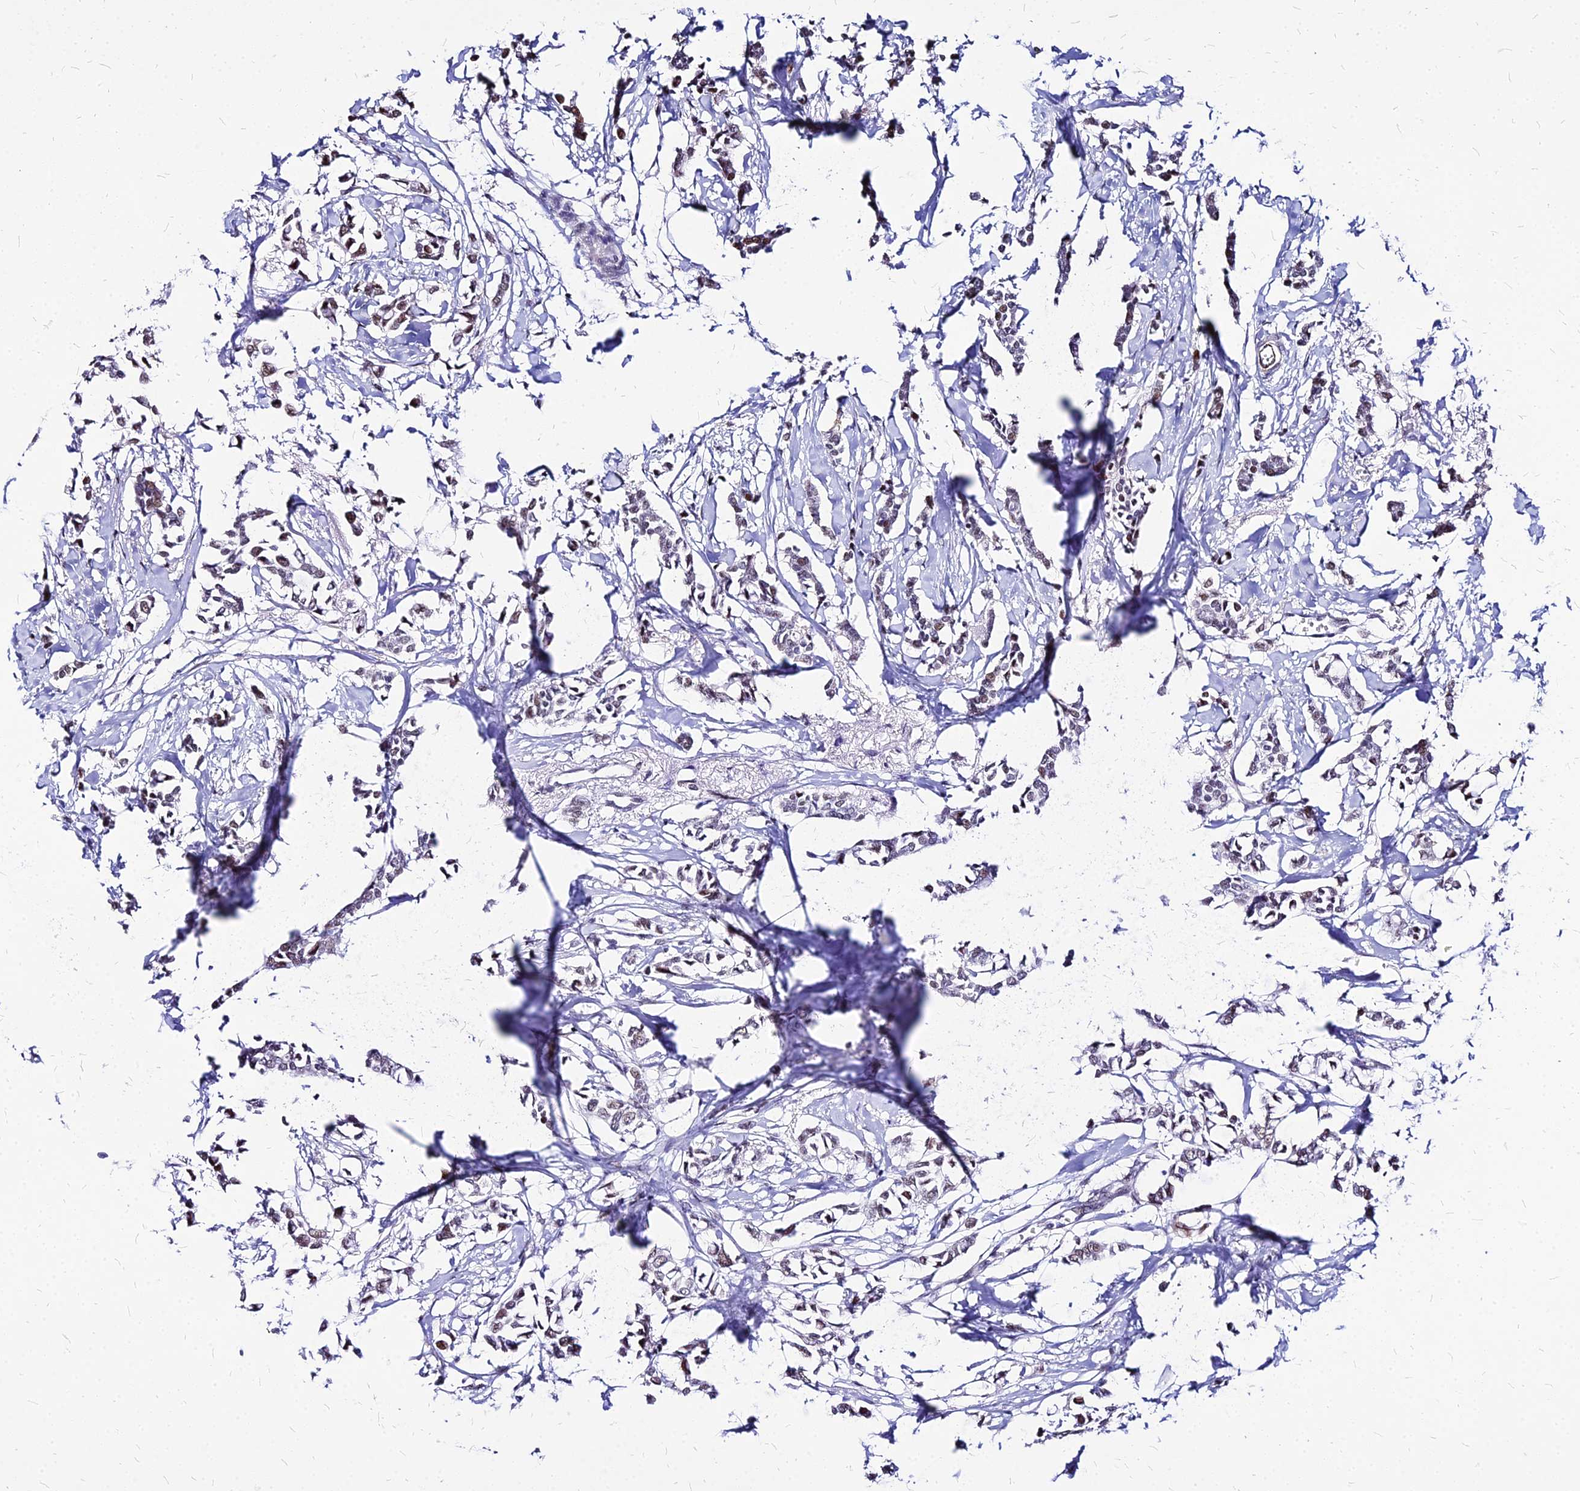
{"staining": {"intensity": "moderate", "quantity": ">75%", "location": "nuclear"}, "tissue": "breast cancer", "cell_type": "Tumor cells", "image_type": "cancer", "snomed": [{"axis": "morphology", "description": "Duct carcinoma"}, {"axis": "topography", "description": "Breast"}], "caption": "Tumor cells display medium levels of moderate nuclear positivity in about >75% of cells in breast cancer (intraductal carcinoma).", "gene": "FDX2", "patient": {"sex": "female", "age": 41}}